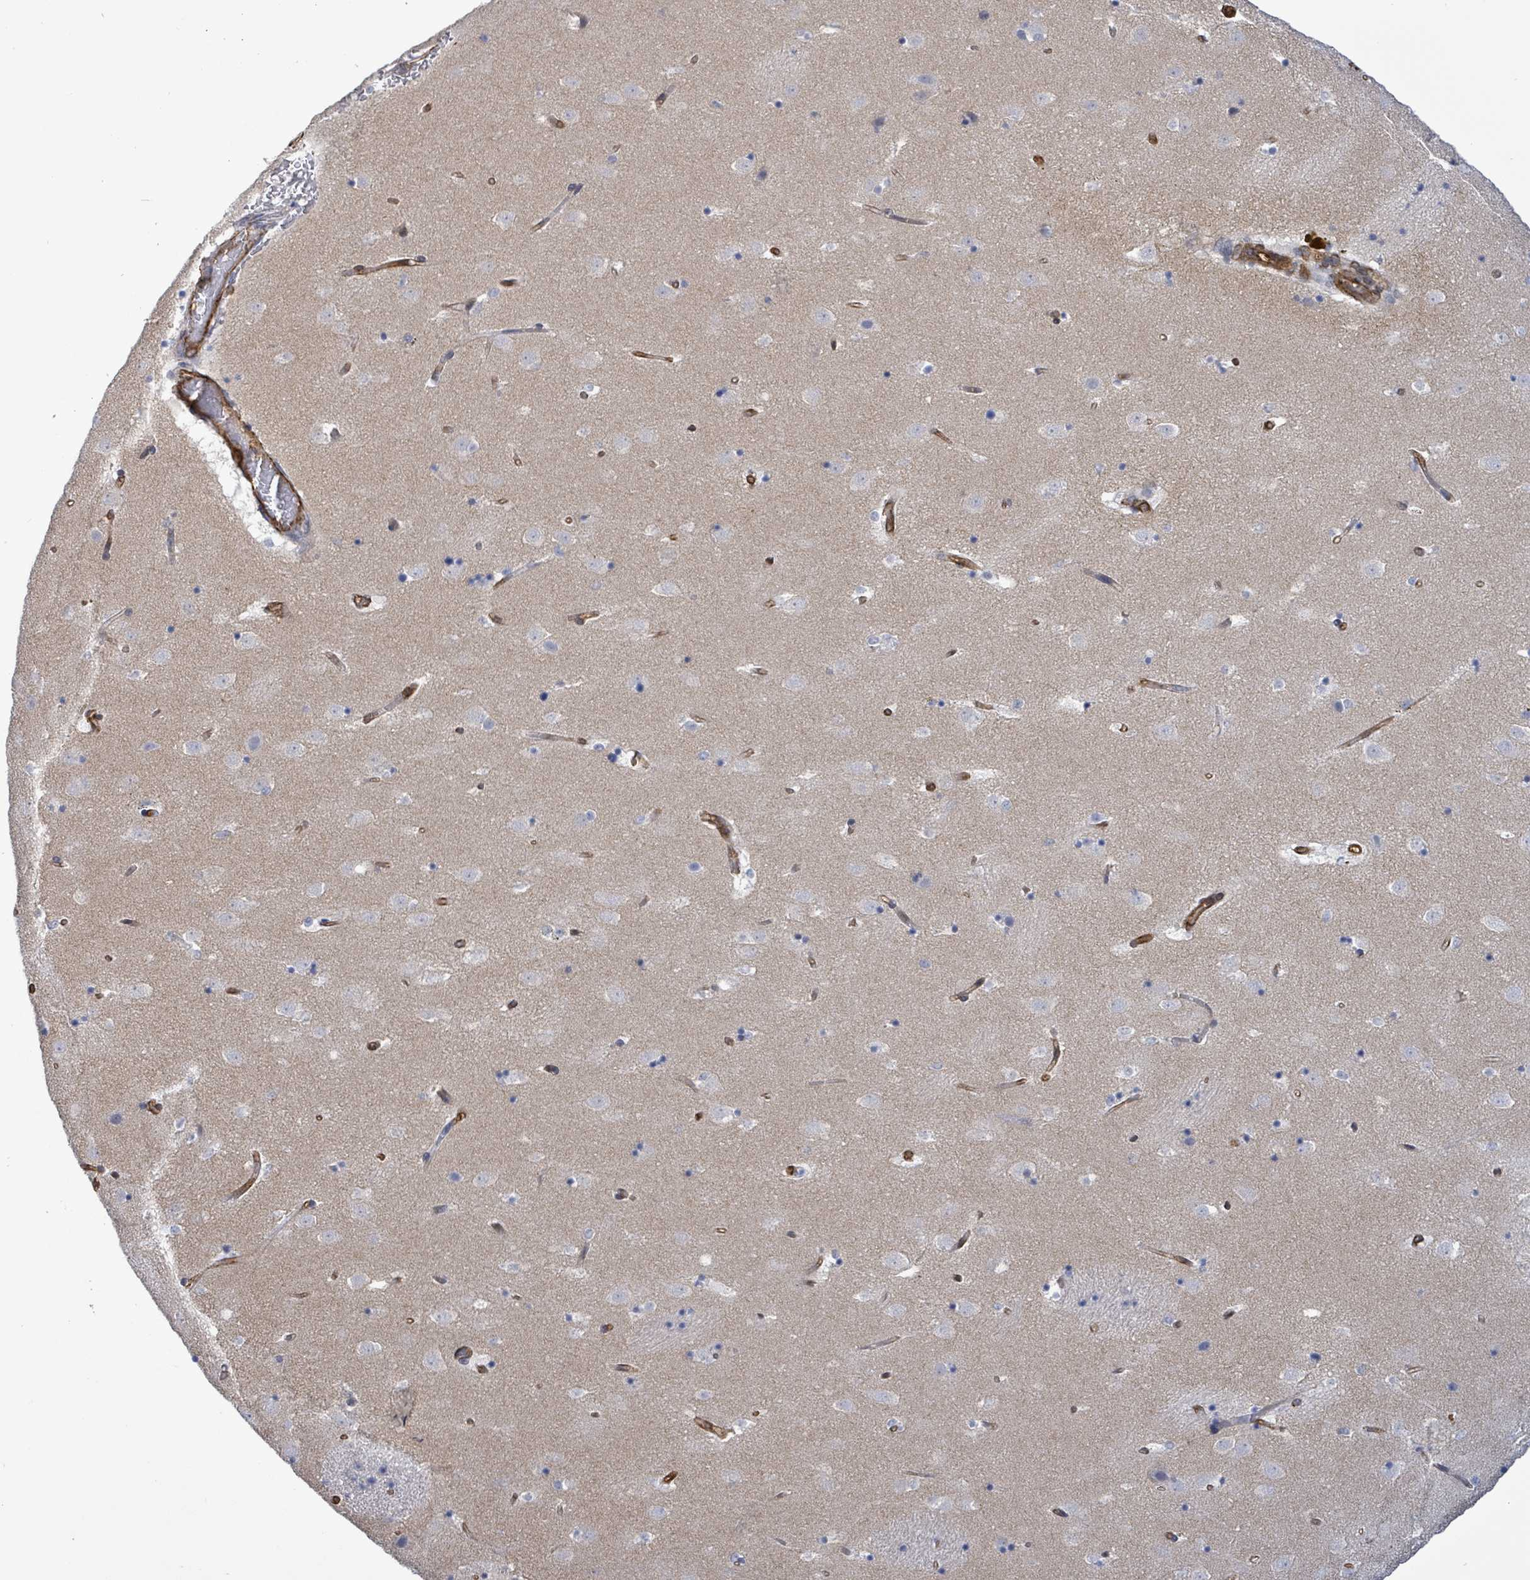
{"staining": {"intensity": "negative", "quantity": "none", "location": "none"}, "tissue": "caudate", "cell_type": "Glial cells", "image_type": "normal", "snomed": [{"axis": "morphology", "description": "Normal tissue, NOS"}, {"axis": "topography", "description": "Lateral ventricle wall"}], "caption": "High power microscopy image of an IHC photomicrograph of benign caudate, revealing no significant staining in glial cells.", "gene": "PRKRIP1", "patient": {"sex": "male", "age": 58}}